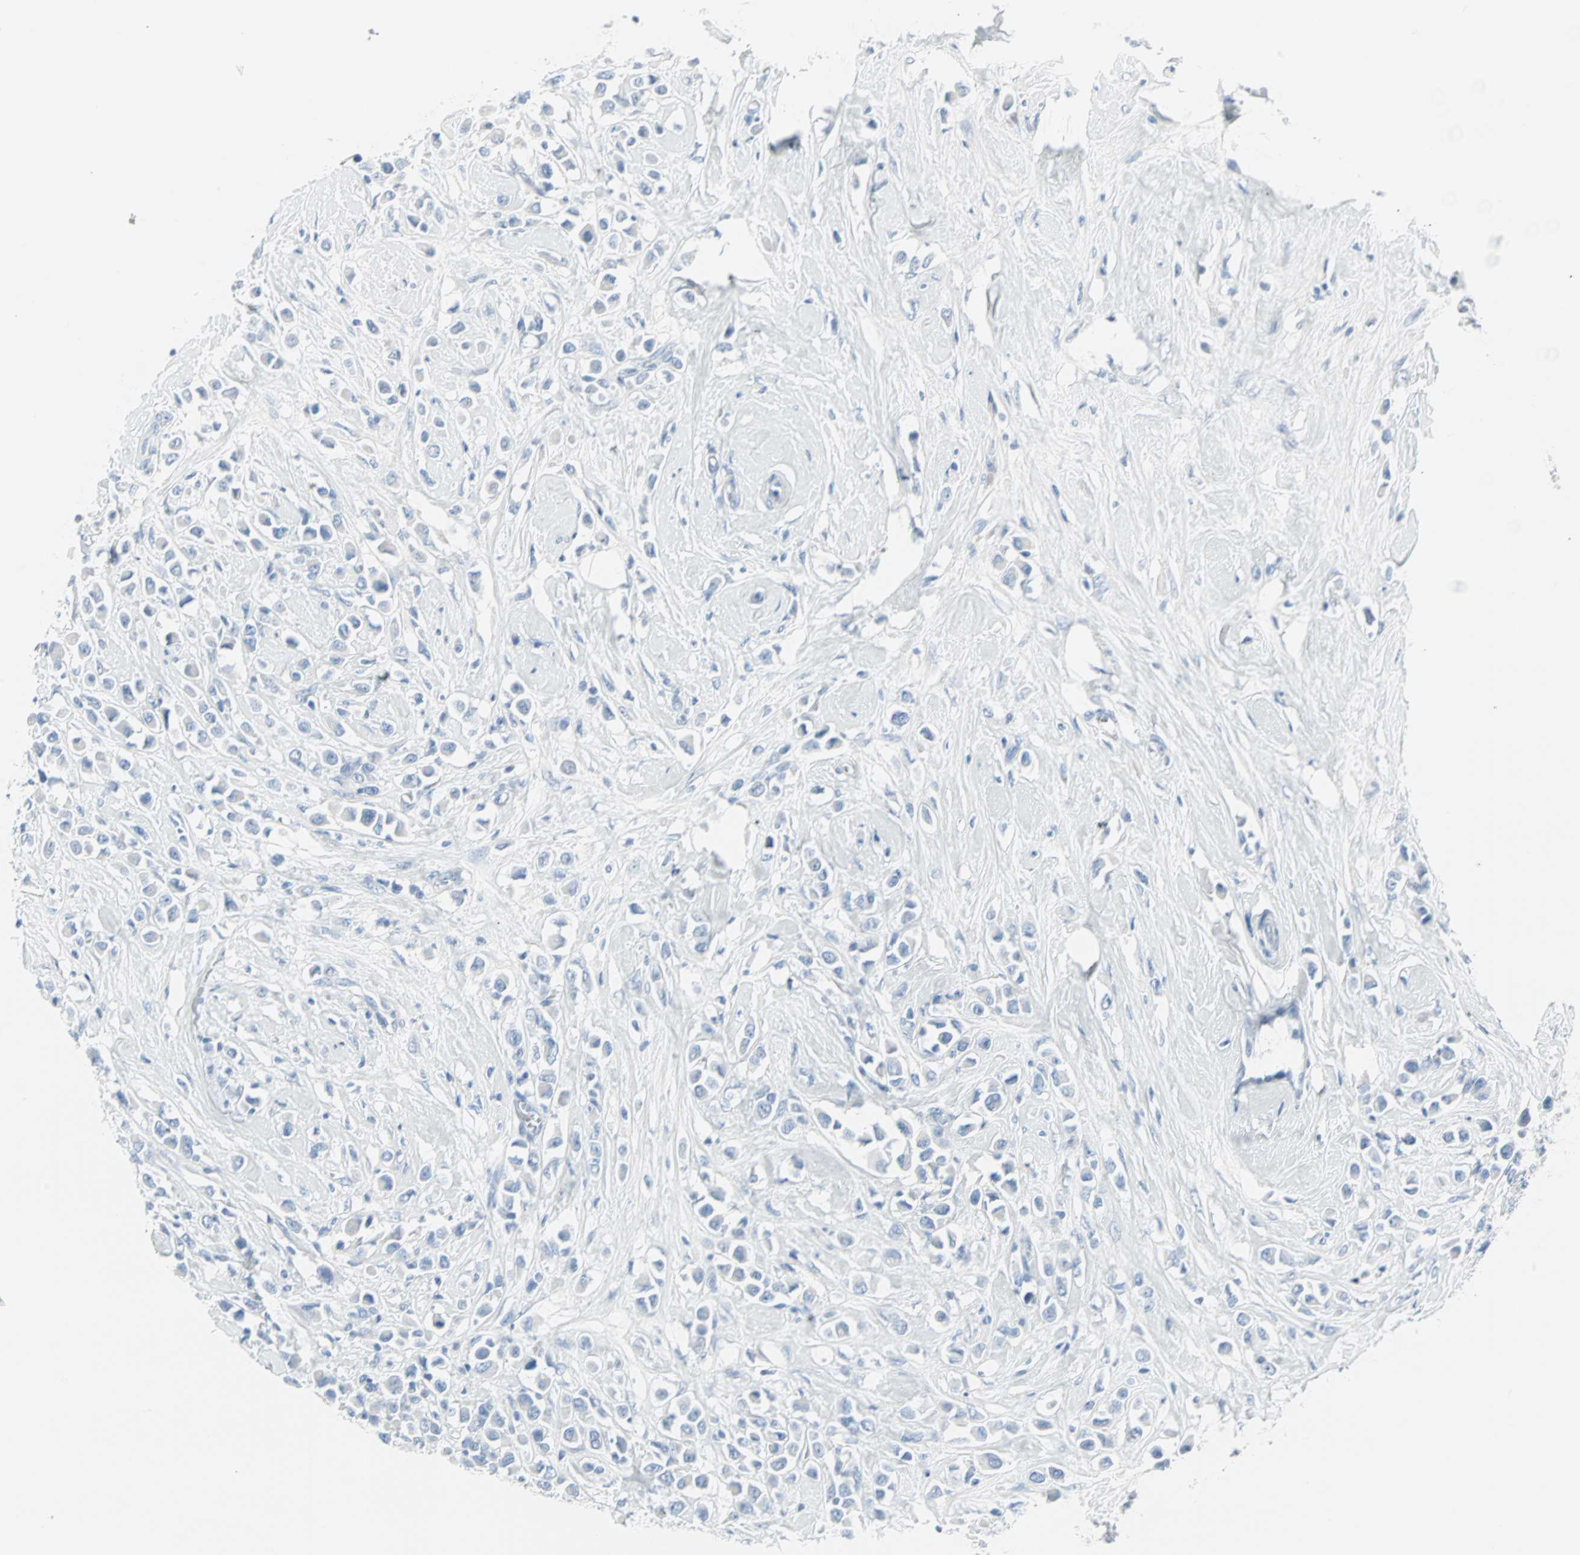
{"staining": {"intensity": "negative", "quantity": "none", "location": "none"}, "tissue": "breast cancer", "cell_type": "Tumor cells", "image_type": "cancer", "snomed": [{"axis": "morphology", "description": "Duct carcinoma"}, {"axis": "topography", "description": "Breast"}], "caption": "Immunohistochemistry of breast cancer demonstrates no expression in tumor cells. Brightfield microscopy of immunohistochemistry stained with DAB (3,3'-diaminobenzidine) (brown) and hematoxylin (blue), captured at high magnification.", "gene": "STX1A", "patient": {"sex": "female", "age": 61}}